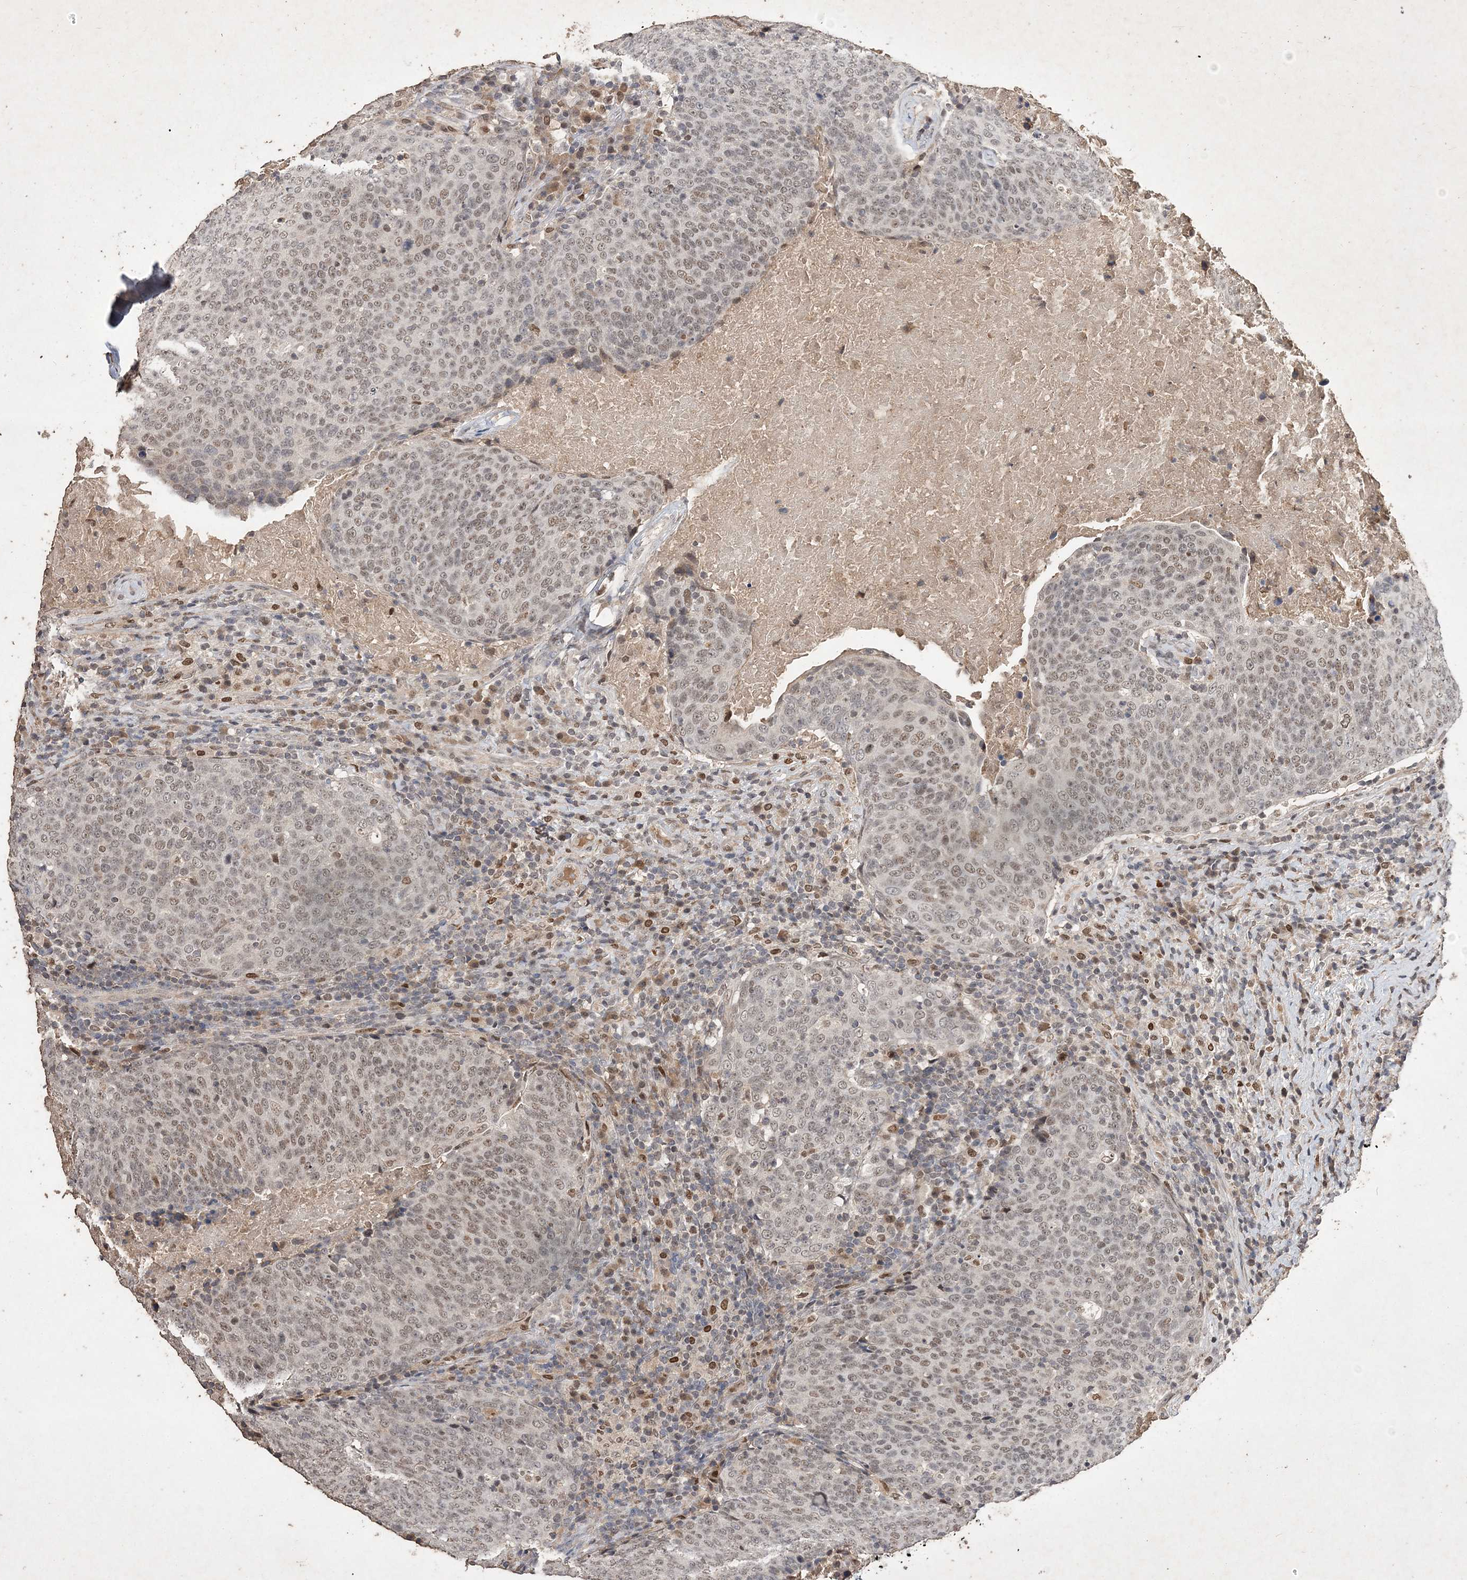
{"staining": {"intensity": "weak", "quantity": ">75%", "location": "nuclear"}, "tissue": "head and neck cancer", "cell_type": "Tumor cells", "image_type": "cancer", "snomed": [{"axis": "morphology", "description": "Squamous cell carcinoma, NOS"}, {"axis": "morphology", "description": "Squamous cell carcinoma, metastatic, NOS"}, {"axis": "topography", "description": "Lymph node"}, {"axis": "topography", "description": "Head-Neck"}], "caption": "Weak nuclear protein staining is appreciated in approximately >75% of tumor cells in head and neck cancer (squamous cell carcinoma).", "gene": "C3orf38", "patient": {"sex": "male", "age": 62}}